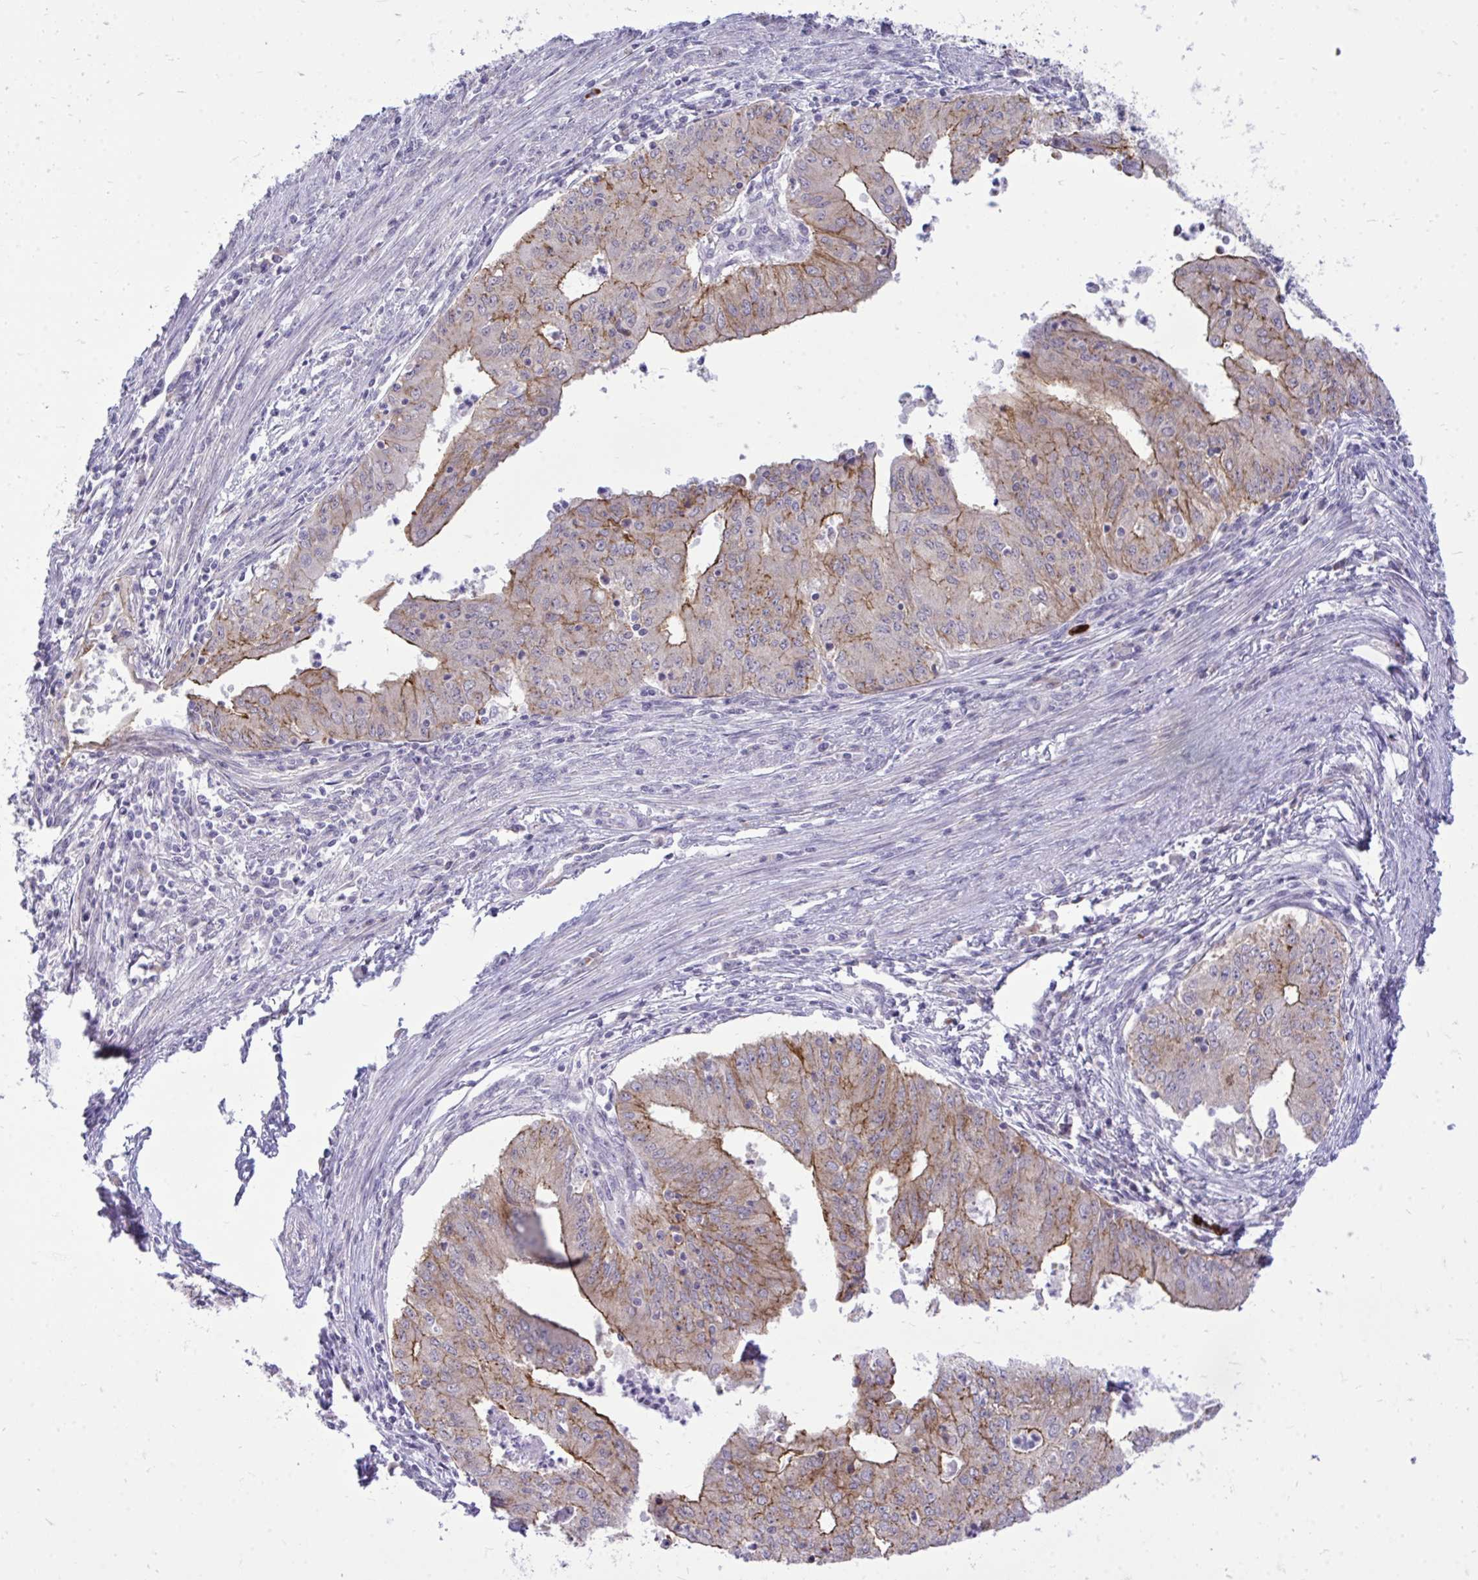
{"staining": {"intensity": "moderate", "quantity": "25%-75%", "location": "cytoplasmic/membranous"}, "tissue": "endometrial cancer", "cell_type": "Tumor cells", "image_type": "cancer", "snomed": [{"axis": "morphology", "description": "Adenocarcinoma, NOS"}, {"axis": "topography", "description": "Endometrium"}], "caption": "Endometrial adenocarcinoma stained for a protein exhibits moderate cytoplasmic/membranous positivity in tumor cells.", "gene": "SPTBN2", "patient": {"sex": "female", "age": 50}}